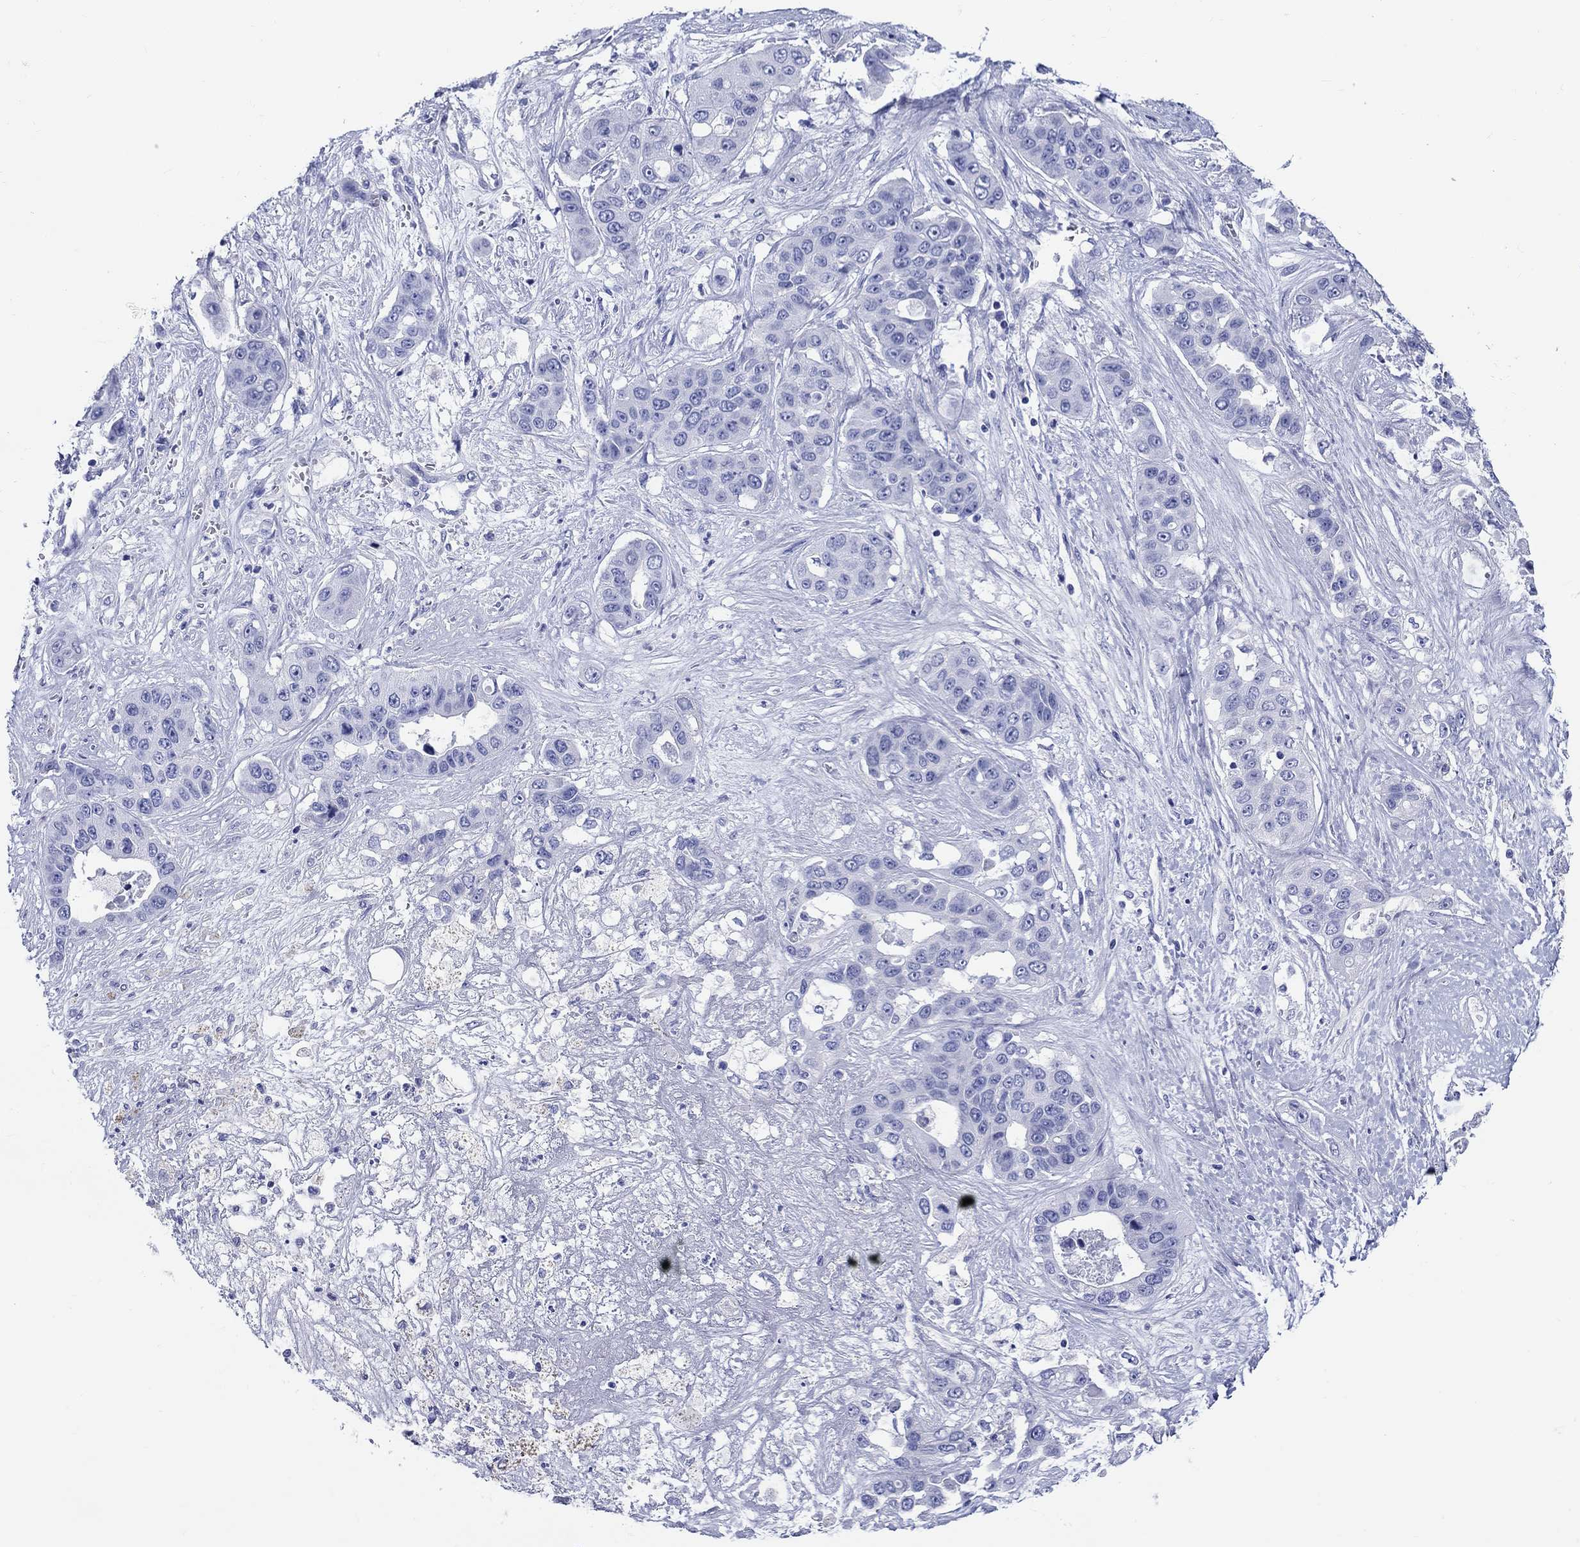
{"staining": {"intensity": "negative", "quantity": "none", "location": "none"}, "tissue": "liver cancer", "cell_type": "Tumor cells", "image_type": "cancer", "snomed": [{"axis": "morphology", "description": "Cholangiocarcinoma"}, {"axis": "topography", "description": "Liver"}], "caption": "This is a histopathology image of immunohistochemistry (IHC) staining of liver cancer, which shows no expression in tumor cells.", "gene": "CRYGS", "patient": {"sex": "female", "age": 52}}